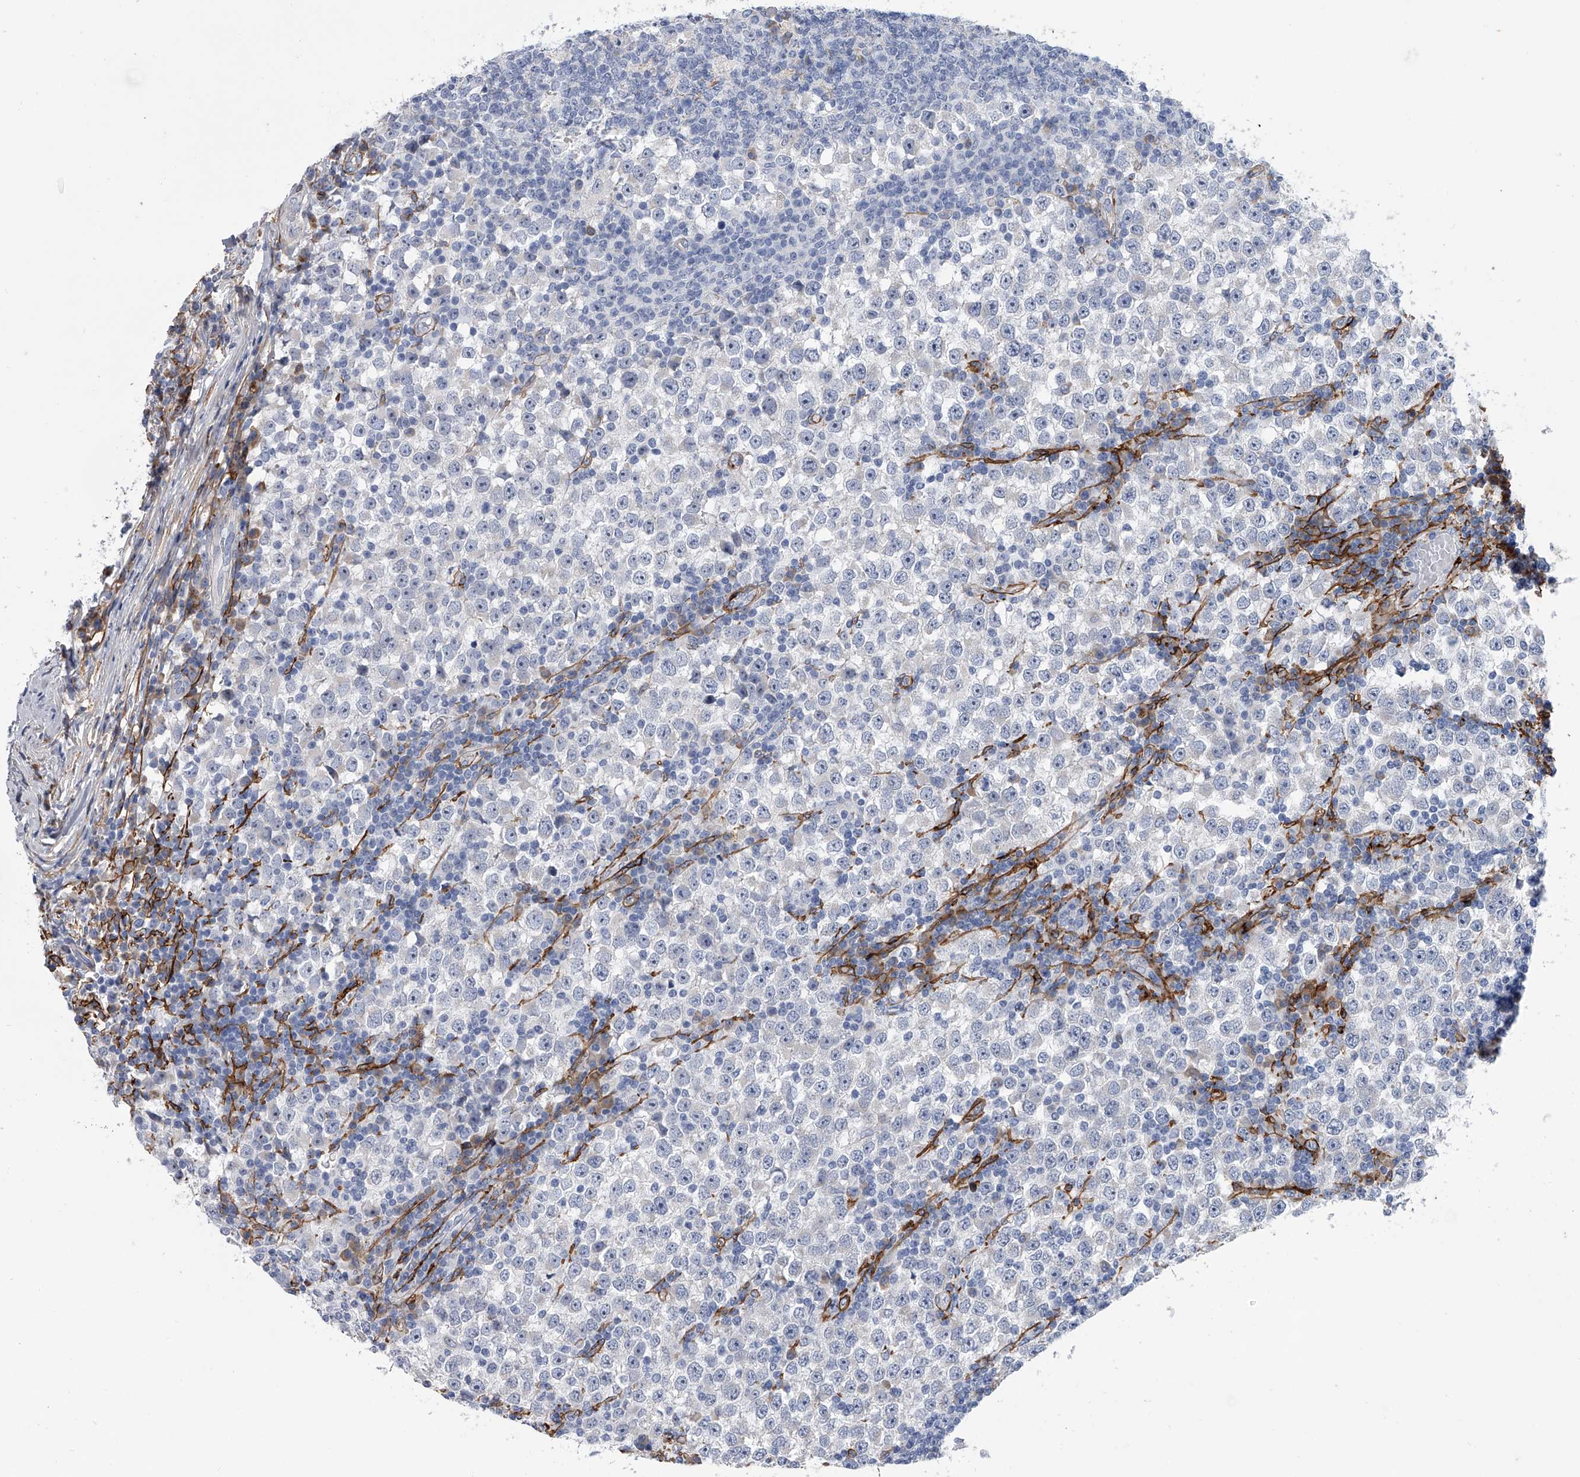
{"staining": {"intensity": "negative", "quantity": "none", "location": "none"}, "tissue": "testis cancer", "cell_type": "Tumor cells", "image_type": "cancer", "snomed": [{"axis": "morphology", "description": "Seminoma, NOS"}, {"axis": "topography", "description": "Testis"}], "caption": "DAB immunohistochemical staining of testis cancer (seminoma) exhibits no significant positivity in tumor cells. The staining was performed using DAB to visualize the protein expression in brown, while the nuclei were stained in blue with hematoxylin (Magnification: 20x).", "gene": "ALG14", "patient": {"sex": "male", "age": 65}}